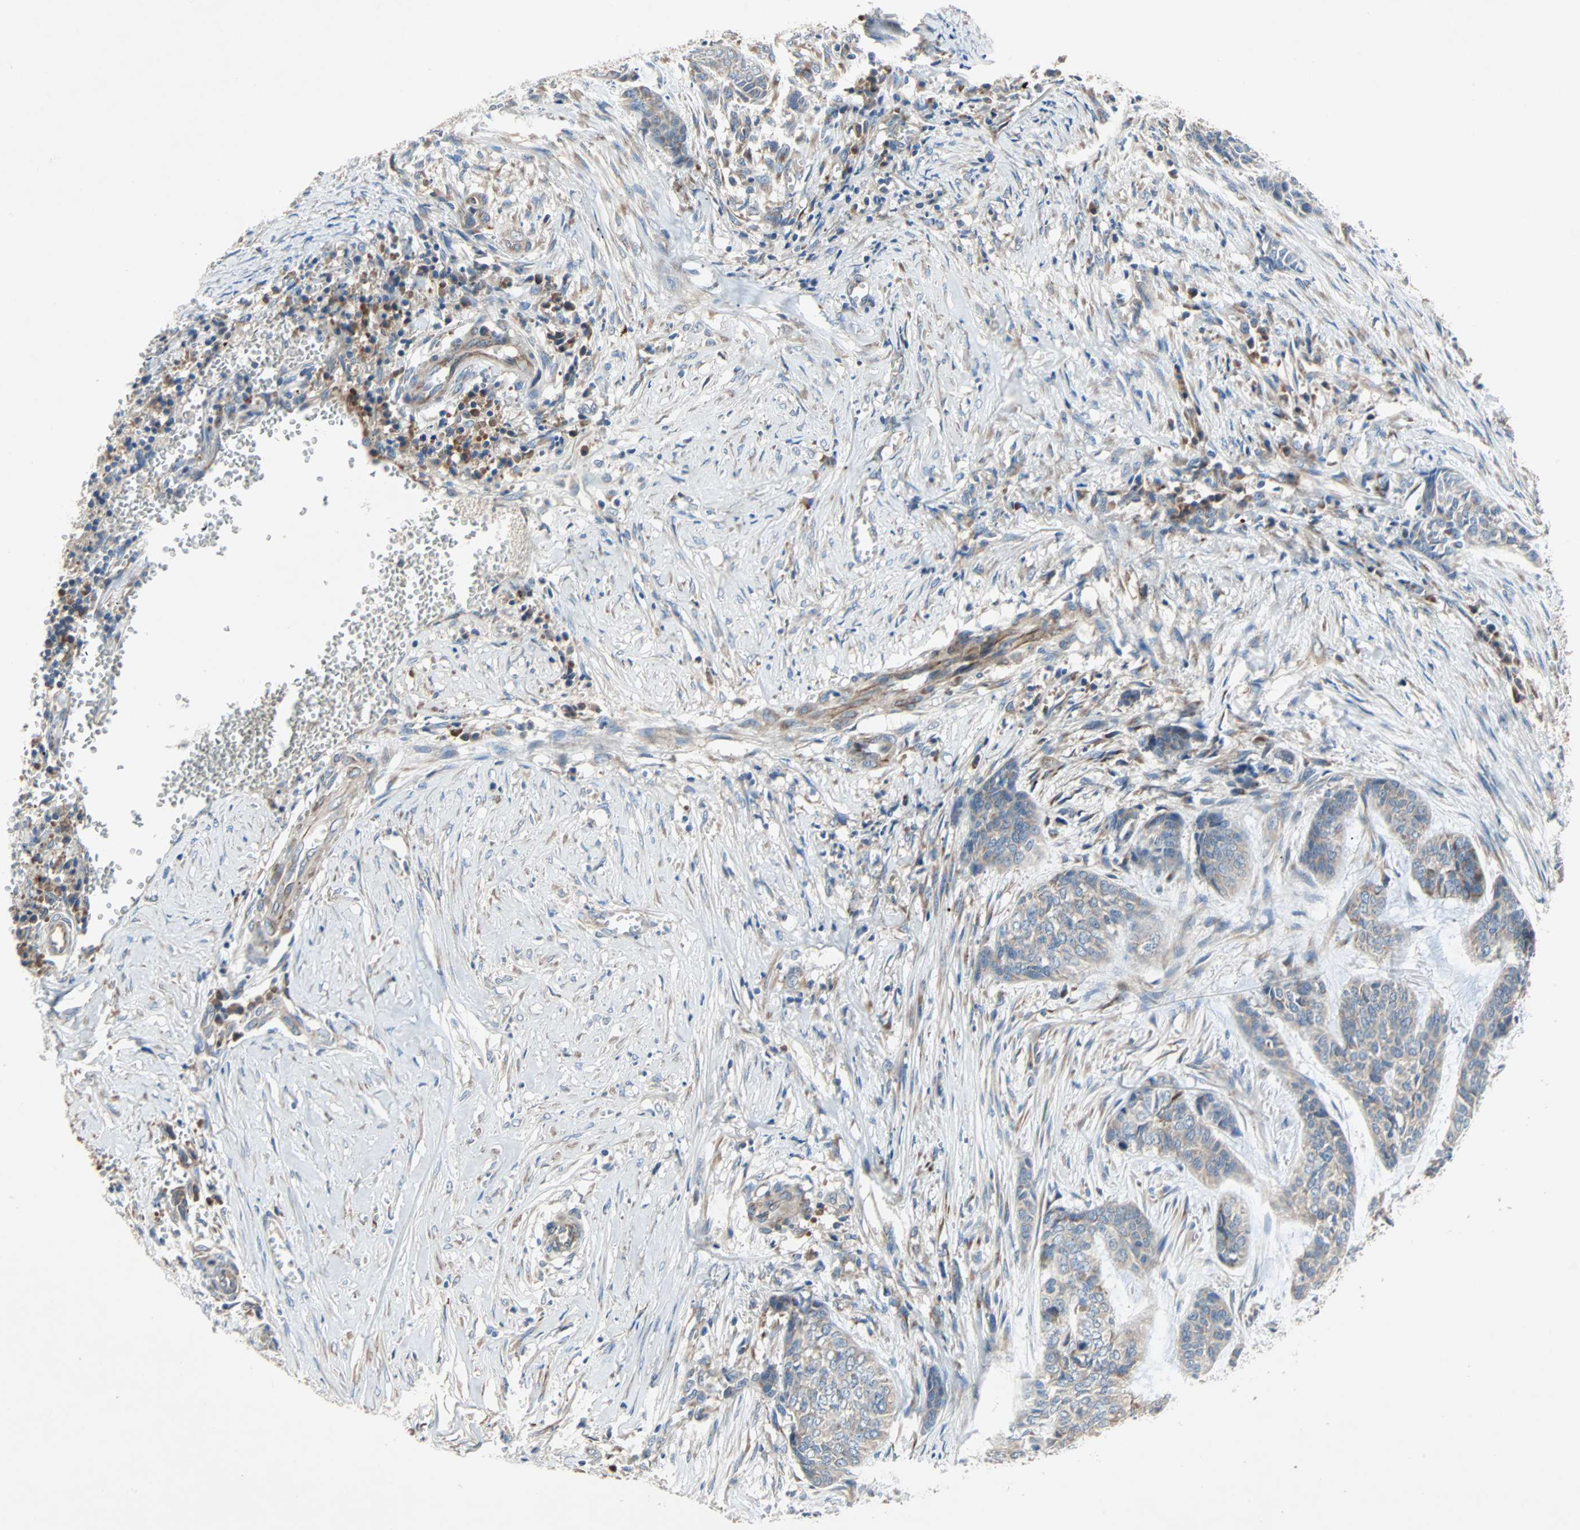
{"staining": {"intensity": "weak", "quantity": ">75%", "location": "cytoplasmic/membranous"}, "tissue": "skin cancer", "cell_type": "Tumor cells", "image_type": "cancer", "snomed": [{"axis": "morphology", "description": "Basal cell carcinoma"}, {"axis": "topography", "description": "Skin"}], "caption": "IHC staining of skin basal cell carcinoma, which exhibits low levels of weak cytoplasmic/membranous expression in approximately >75% of tumor cells indicating weak cytoplasmic/membranous protein positivity. The staining was performed using DAB (brown) for protein detection and nuclei were counterstained in hematoxylin (blue).", "gene": "XYLT1", "patient": {"sex": "female", "age": 64}}